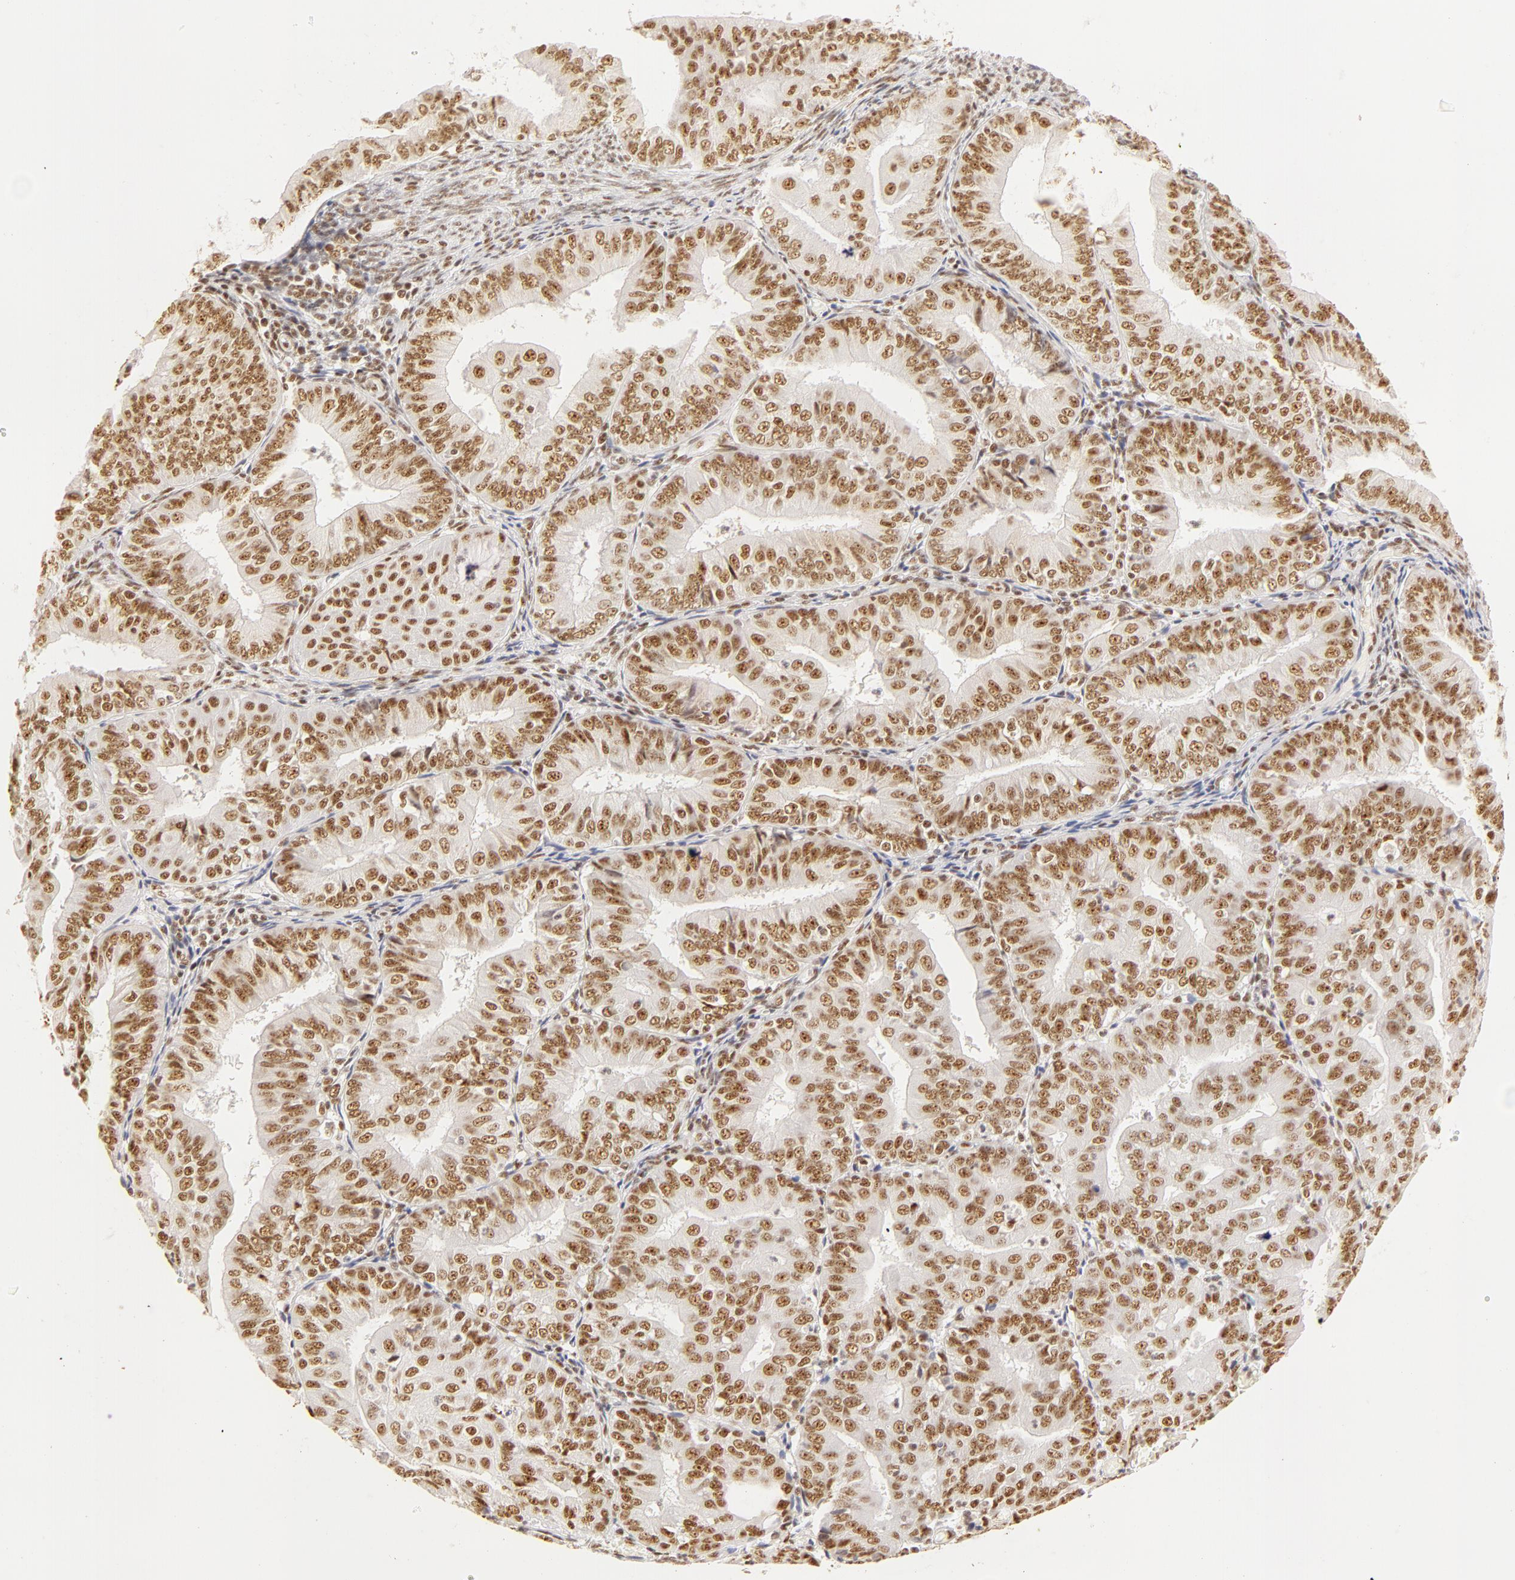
{"staining": {"intensity": "moderate", "quantity": ">75%", "location": "nuclear"}, "tissue": "endometrial cancer", "cell_type": "Tumor cells", "image_type": "cancer", "snomed": [{"axis": "morphology", "description": "Adenocarcinoma, NOS"}, {"axis": "topography", "description": "Endometrium"}], "caption": "Immunohistochemical staining of human adenocarcinoma (endometrial) shows medium levels of moderate nuclear positivity in approximately >75% of tumor cells. The protein of interest is stained brown, and the nuclei are stained in blue (DAB (3,3'-diaminobenzidine) IHC with brightfield microscopy, high magnification).", "gene": "RBM39", "patient": {"sex": "female", "age": 79}}